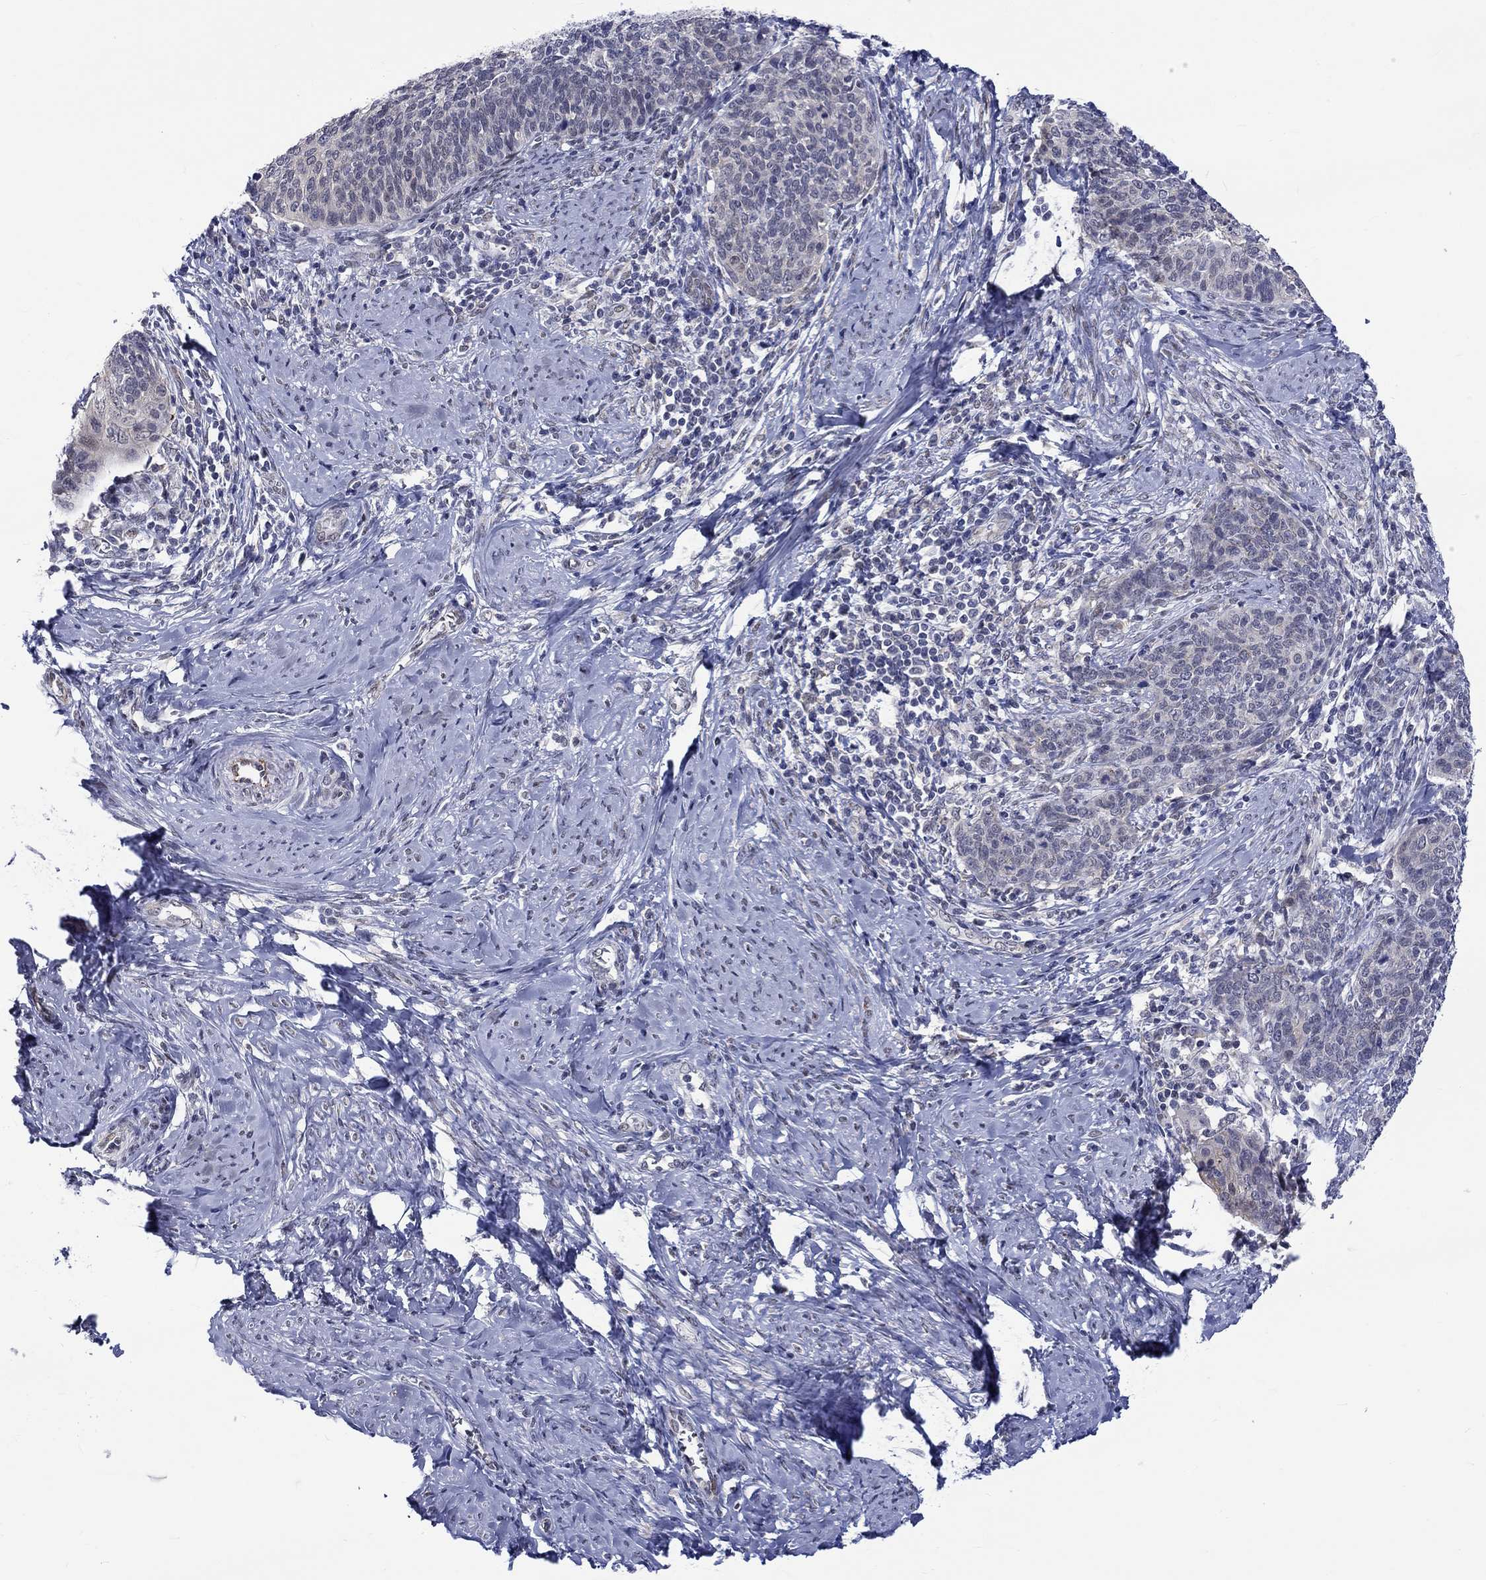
{"staining": {"intensity": "negative", "quantity": "none", "location": "none"}, "tissue": "cervical cancer", "cell_type": "Tumor cells", "image_type": "cancer", "snomed": [{"axis": "morphology", "description": "Normal tissue, NOS"}, {"axis": "morphology", "description": "Squamous cell carcinoma, NOS"}, {"axis": "topography", "description": "Cervix"}], "caption": "Immunohistochemical staining of cervical squamous cell carcinoma displays no significant staining in tumor cells. Nuclei are stained in blue.", "gene": "ST6GALNAC1", "patient": {"sex": "female", "age": 39}}